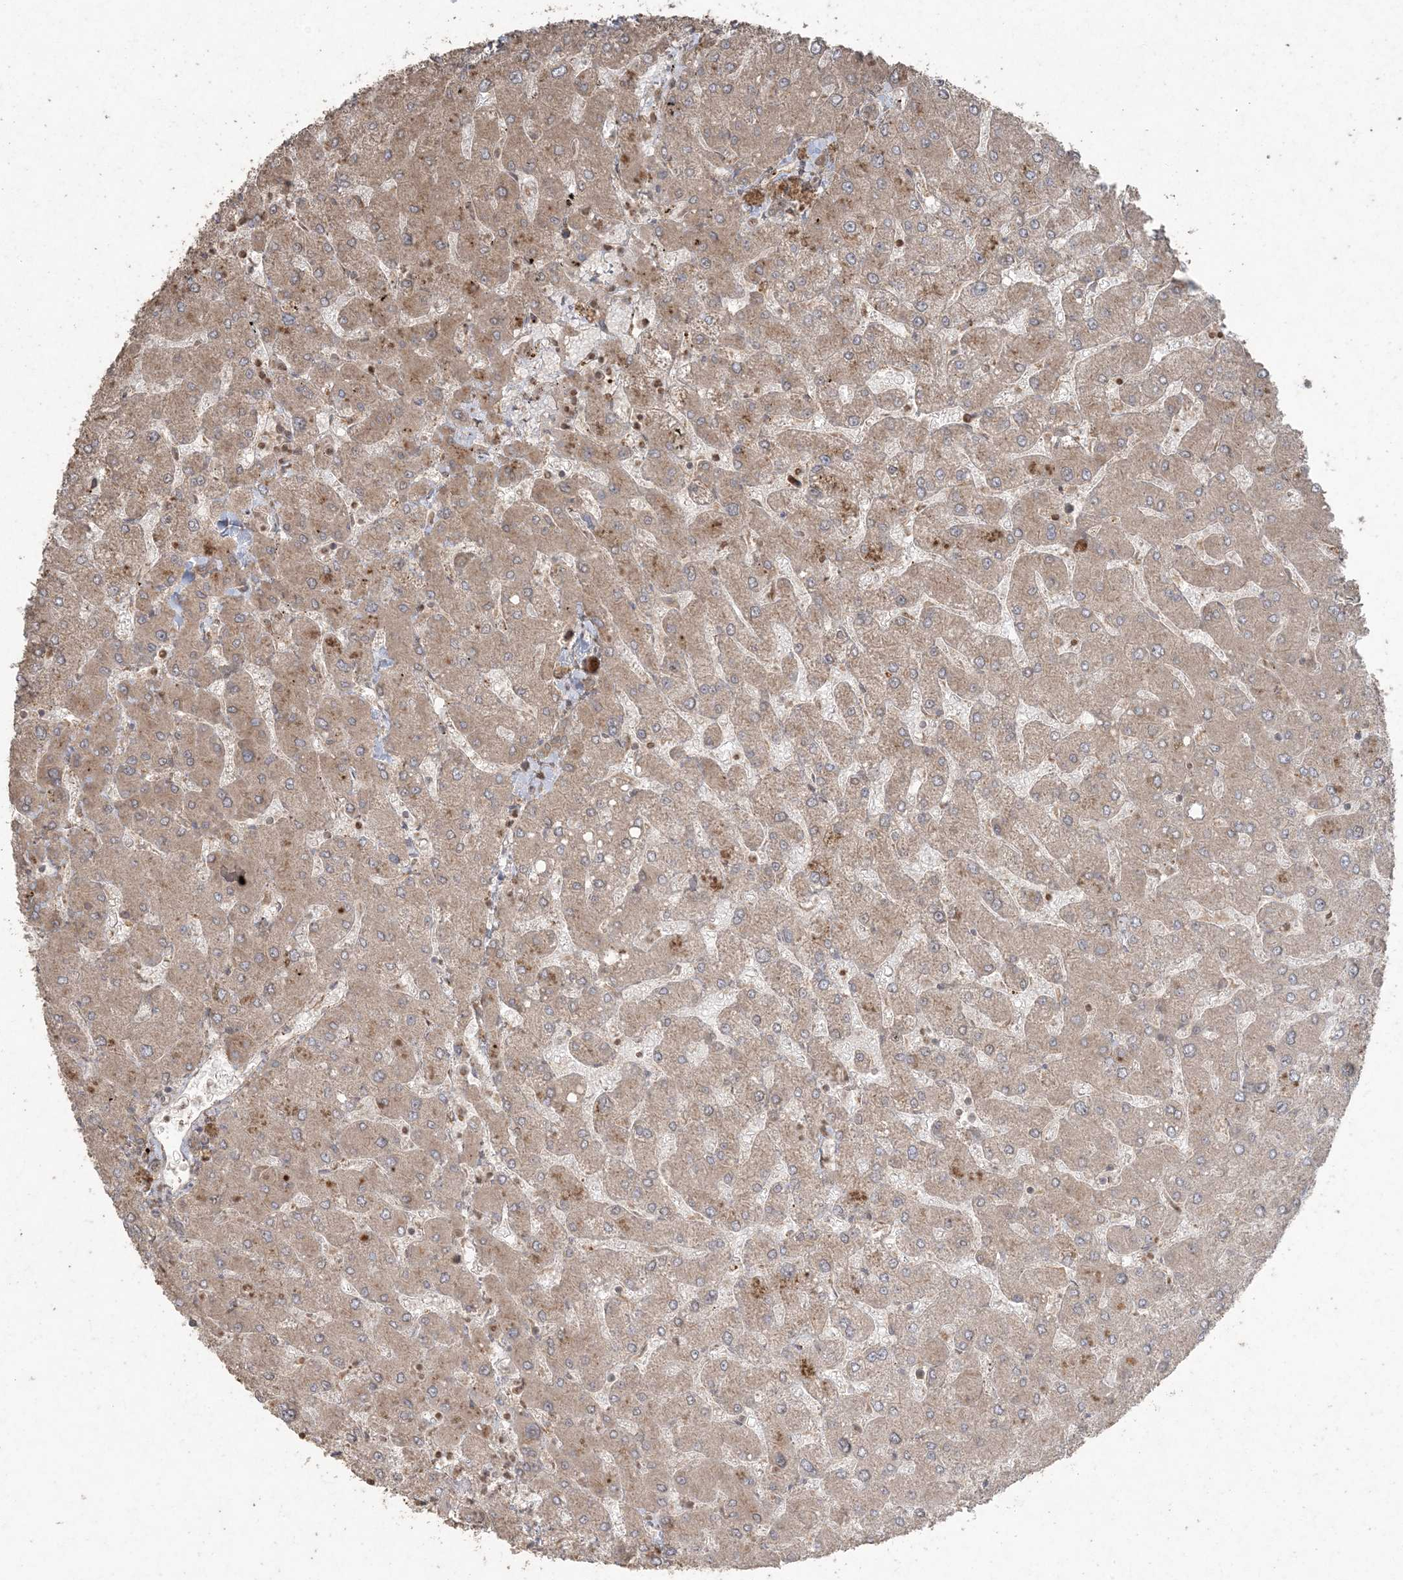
{"staining": {"intensity": "weak", "quantity": ">75%", "location": "cytoplasmic/membranous"}, "tissue": "liver", "cell_type": "Cholangiocytes", "image_type": "normal", "snomed": [{"axis": "morphology", "description": "Normal tissue, NOS"}, {"axis": "topography", "description": "Liver"}], "caption": "IHC (DAB) staining of normal liver reveals weak cytoplasmic/membranous protein staining in approximately >75% of cholangiocytes. (Brightfield microscopy of DAB IHC at high magnification).", "gene": "DDX19B", "patient": {"sex": "male", "age": 55}}